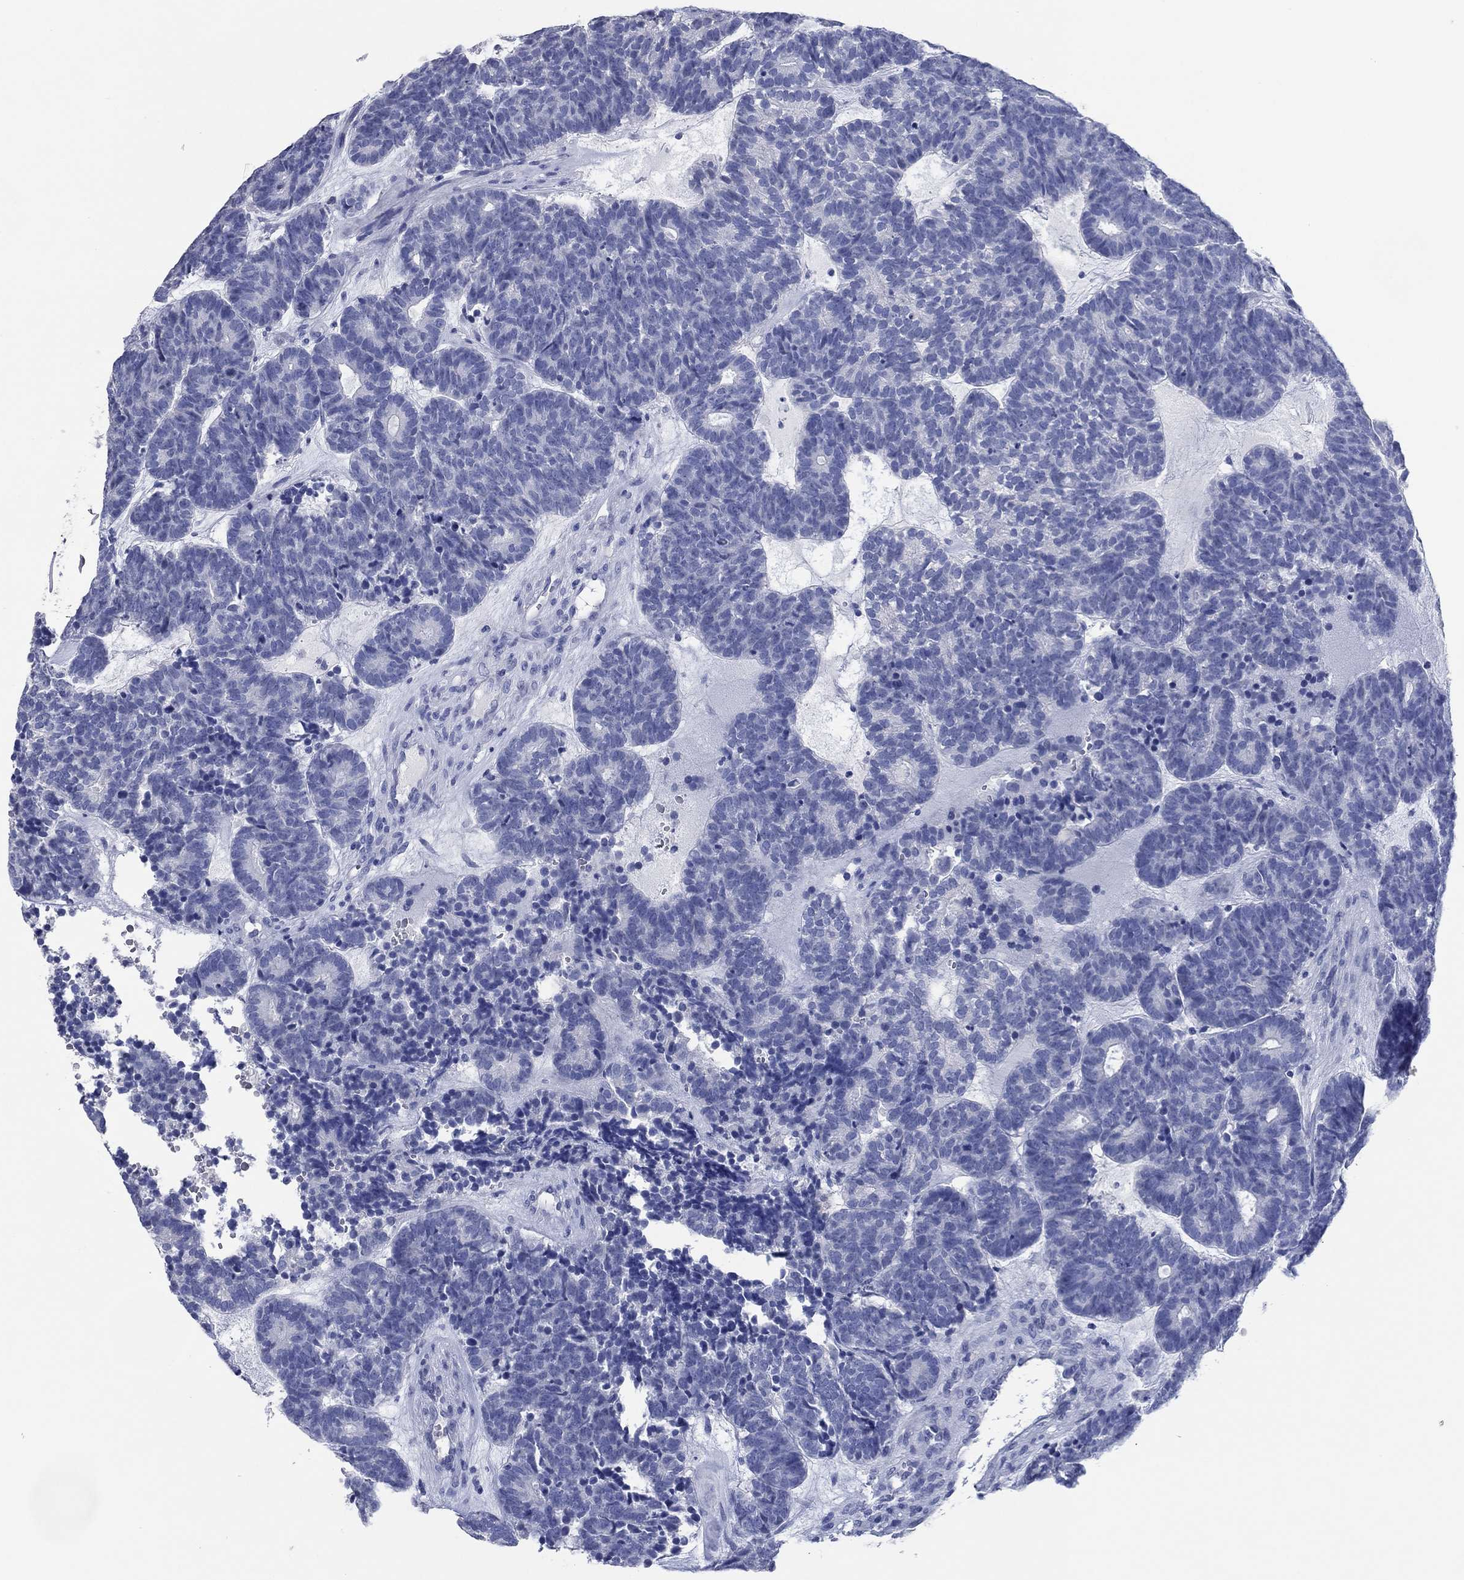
{"staining": {"intensity": "negative", "quantity": "none", "location": "none"}, "tissue": "head and neck cancer", "cell_type": "Tumor cells", "image_type": "cancer", "snomed": [{"axis": "morphology", "description": "Adenocarcinoma, NOS"}, {"axis": "topography", "description": "Head-Neck"}], "caption": "IHC micrograph of head and neck cancer (adenocarcinoma) stained for a protein (brown), which exhibits no staining in tumor cells. The staining is performed using DAB brown chromogen with nuclei counter-stained in using hematoxylin.", "gene": "POU5F1", "patient": {"sex": "female", "age": 81}}